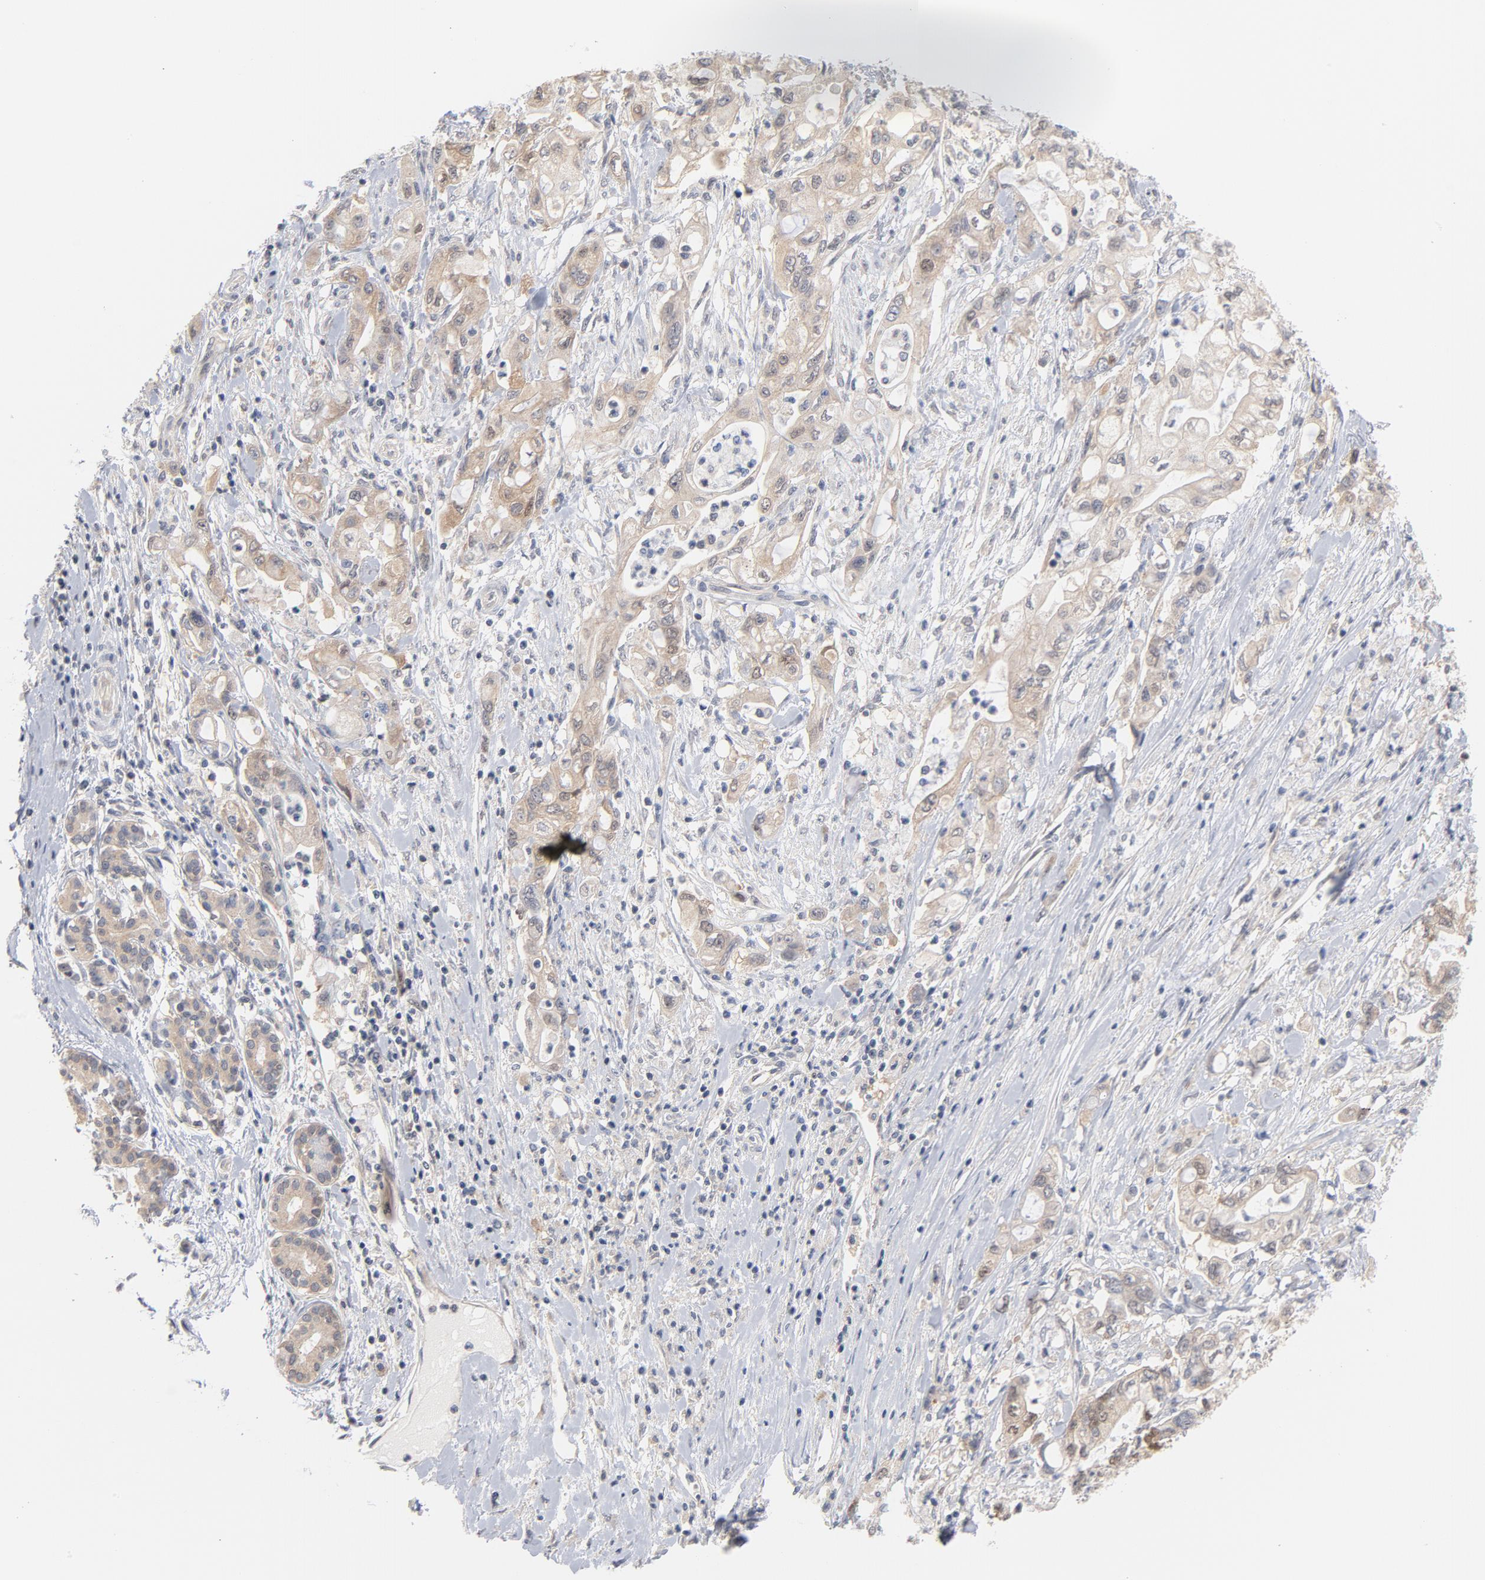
{"staining": {"intensity": "weak", "quantity": "25%-75%", "location": "cytoplasmic/membranous"}, "tissue": "pancreatic cancer", "cell_type": "Tumor cells", "image_type": "cancer", "snomed": [{"axis": "morphology", "description": "Adenocarcinoma, NOS"}, {"axis": "topography", "description": "Pancreas"}], "caption": "Adenocarcinoma (pancreatic) tissue shows weak cytoplasmic/membranous positivity in about 25%-75% of tumor cells (DAB = brown stain, brightfield microscopy at high magnification).", "gene": "UBL4A", "patient": {"sex": "male", "age": 79}}